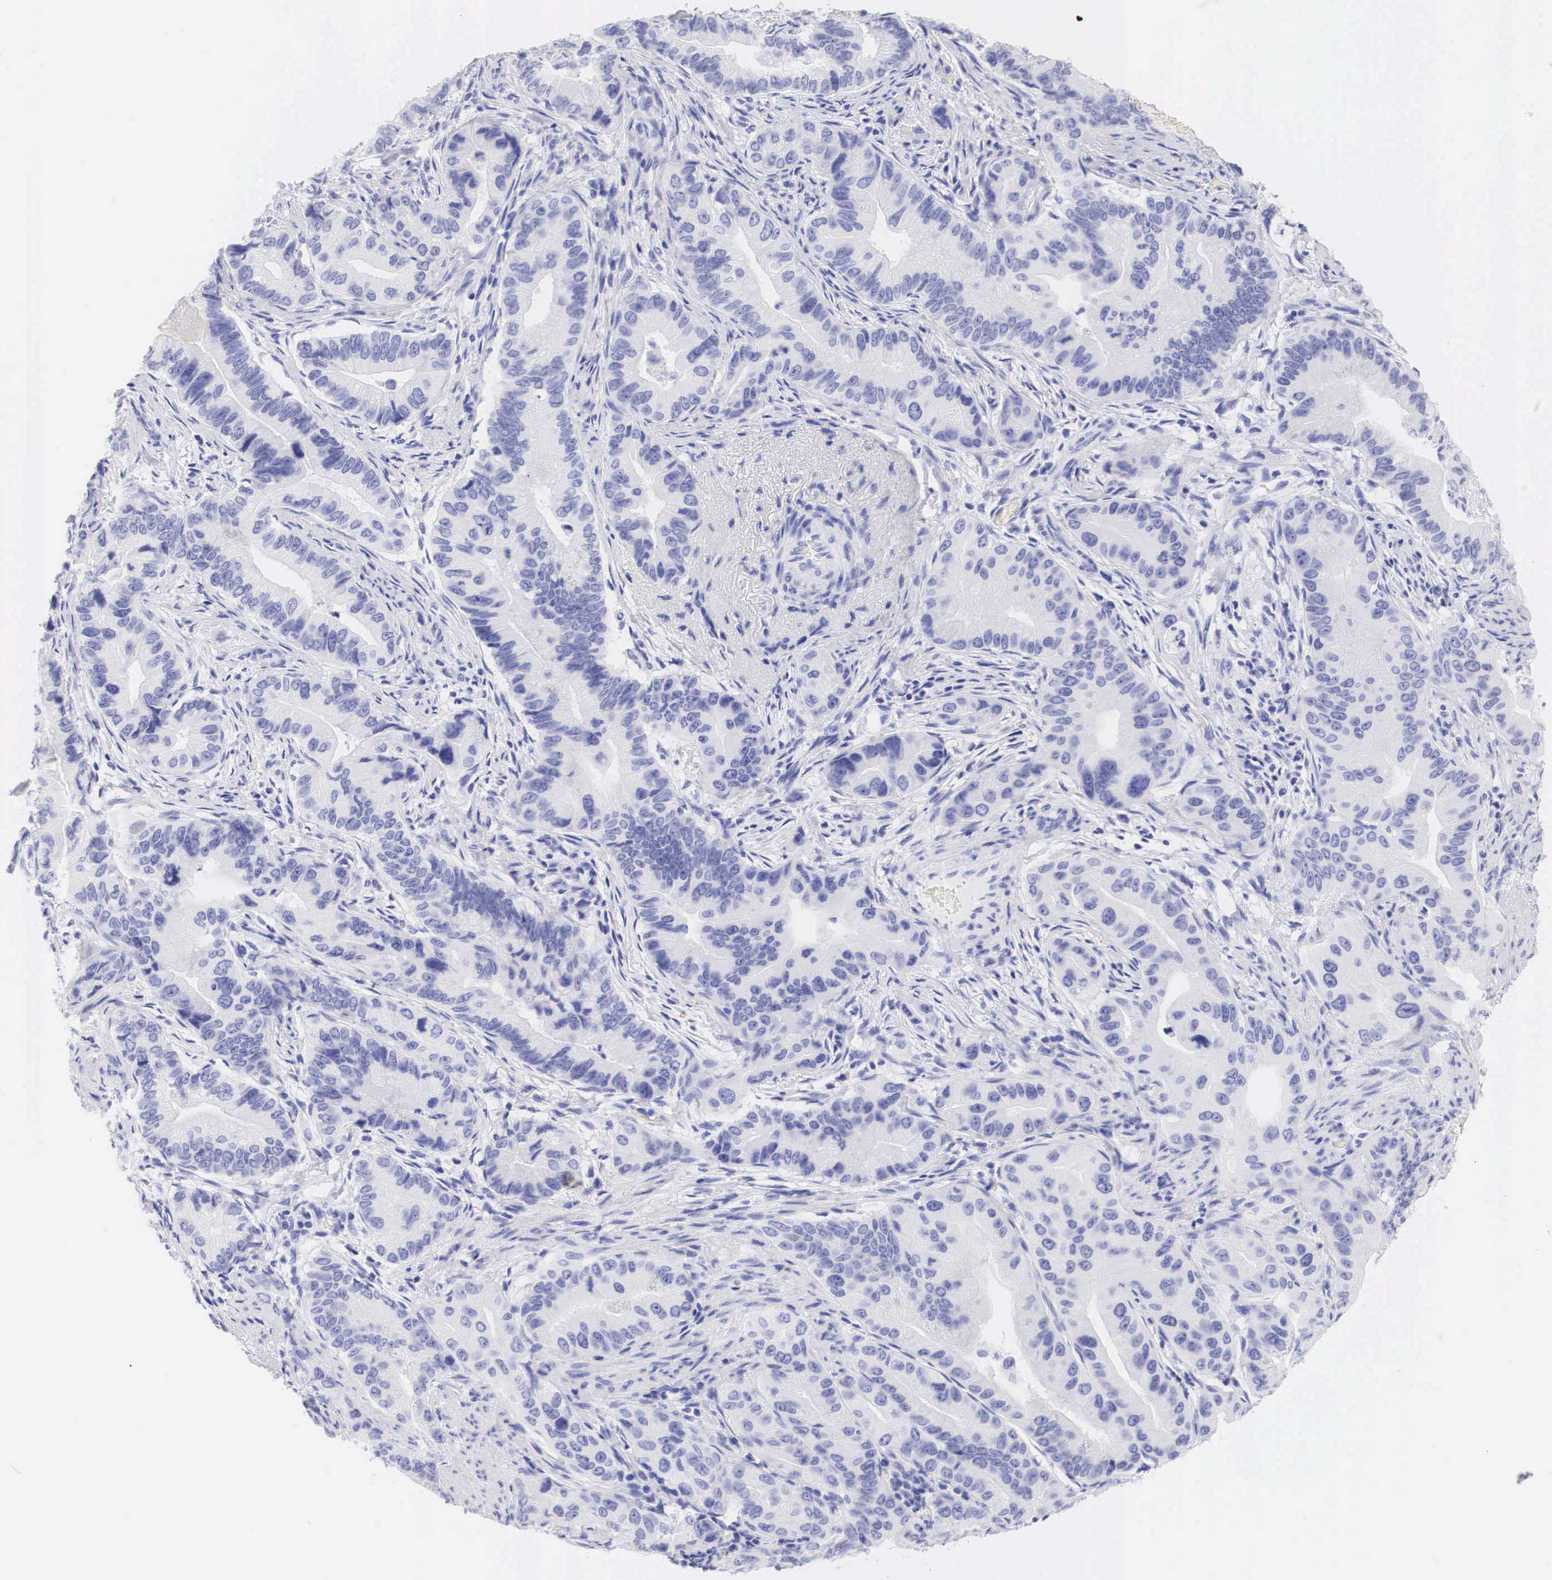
{"staining": {"intensity": "negative", "quantity": "none", "location": "none"}, "tissue": "pancreatic cancer", "cell_type": "Tumor cells", "image_type": "cancer", "snomed": [{"axis": "morphology", "description": "Adenocarcinoma, NOS"}, {"axis": "topography", "description": "Pancreas"}, {"axis": "topography", "description": "Stomach, upper"}], "caption": "Immunohistochemistry of pancreatic cancer (adenocarcinoma) displays no staining in tumor cells. (DAB immunohistochemistry, high magnification).", "gene": "TYR", "patient": {"sex": "male", "age": 77}}